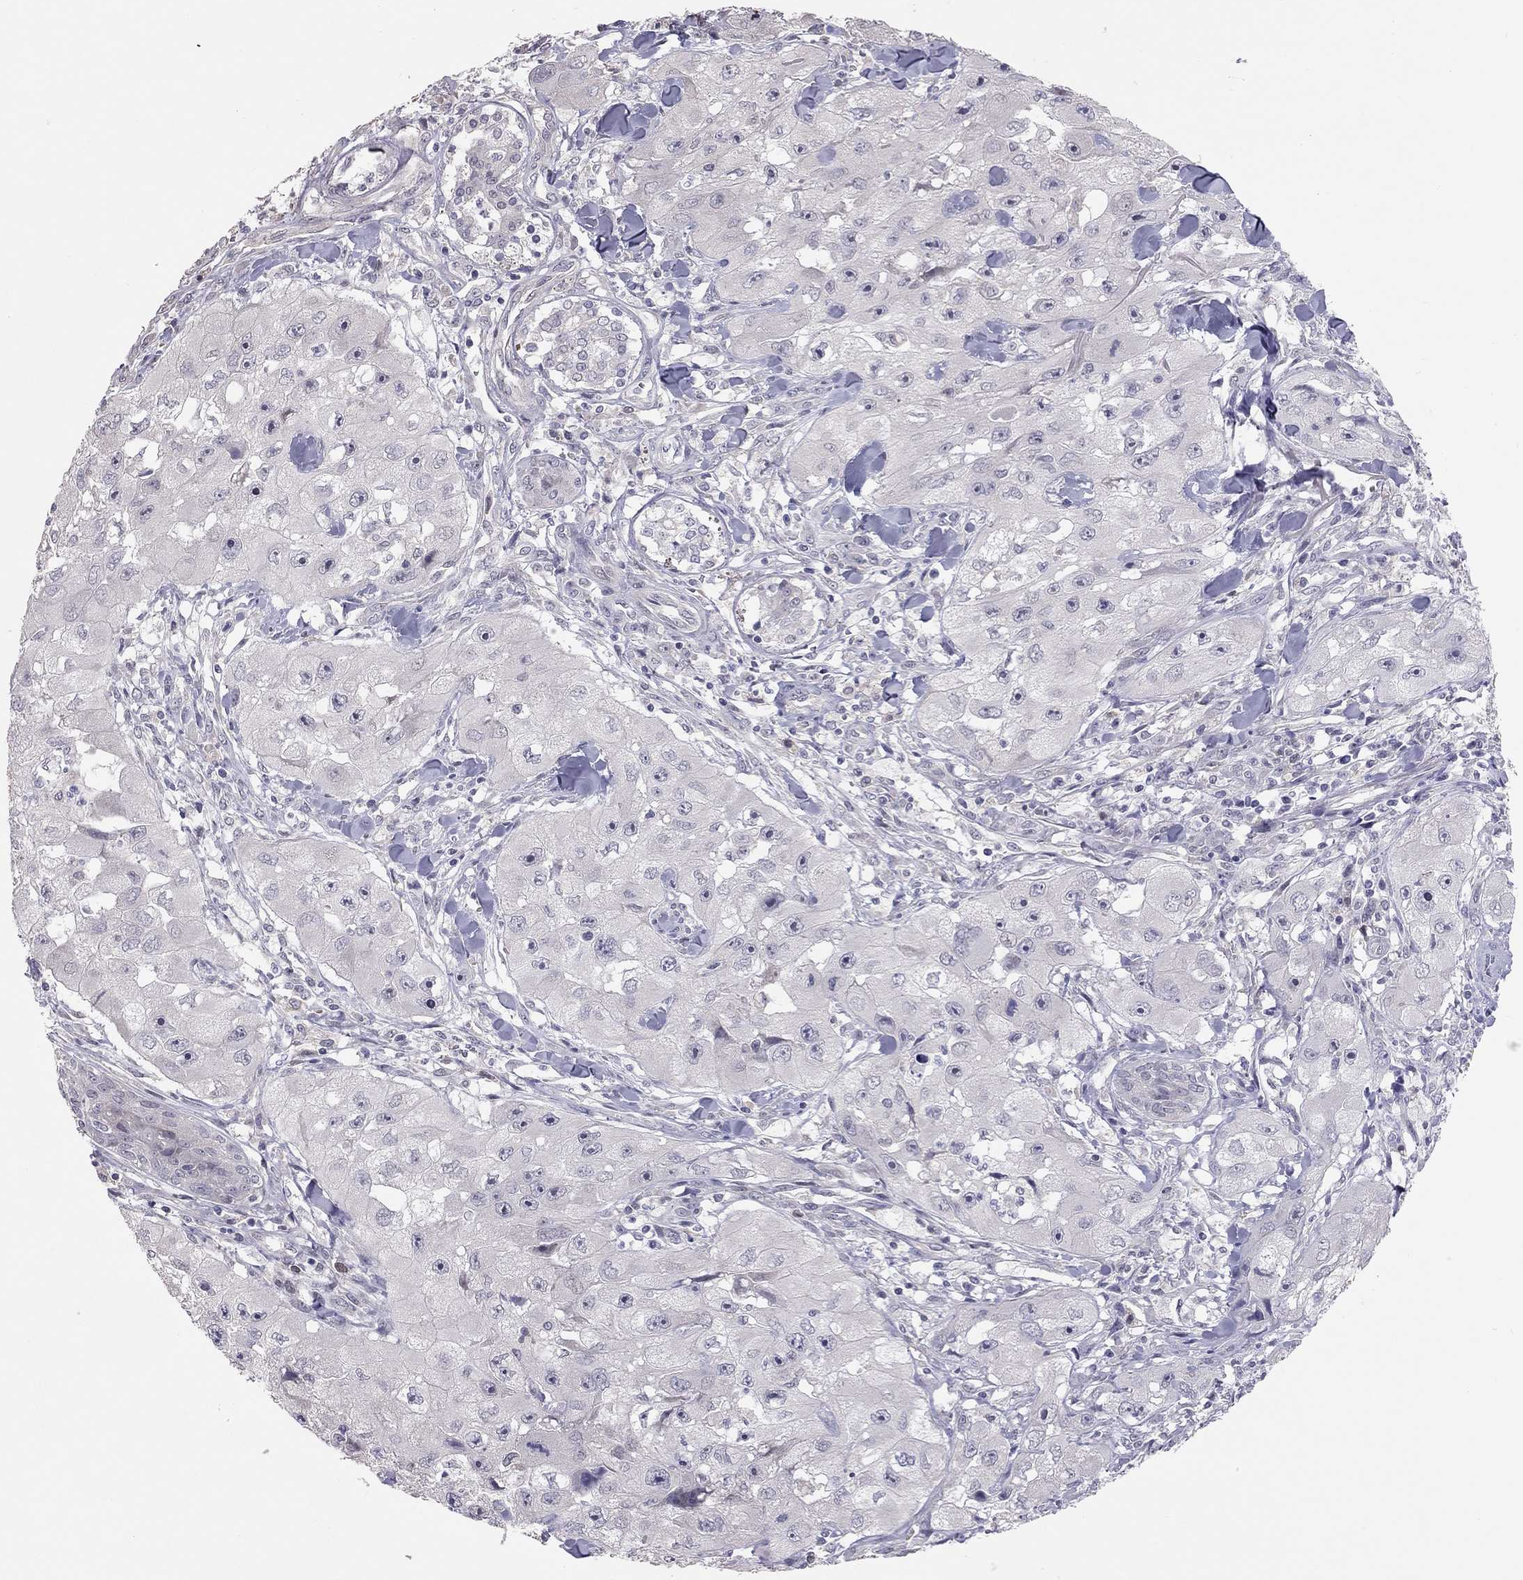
{"staining": {"intensity": "negative", "quantity": "none", "location": "none"}, "tissue": "skin cancer", "cell_type": "Tumor cells", "image_type": "cancer", "snomed": [{"axis": "morphology", "description": "Squamous cell carcinoma, NOS"}, {"axis": "topography", "description": "Skin"}, {"axis": "topography", "description": "Subcutis"}], "caption": "Photomicrograph shows no protein expression in tumor cells of skin squamous cell carcinoma tissue.", "gene": "HSF2BP", "patient": {"sex": "male", "age": 73}}